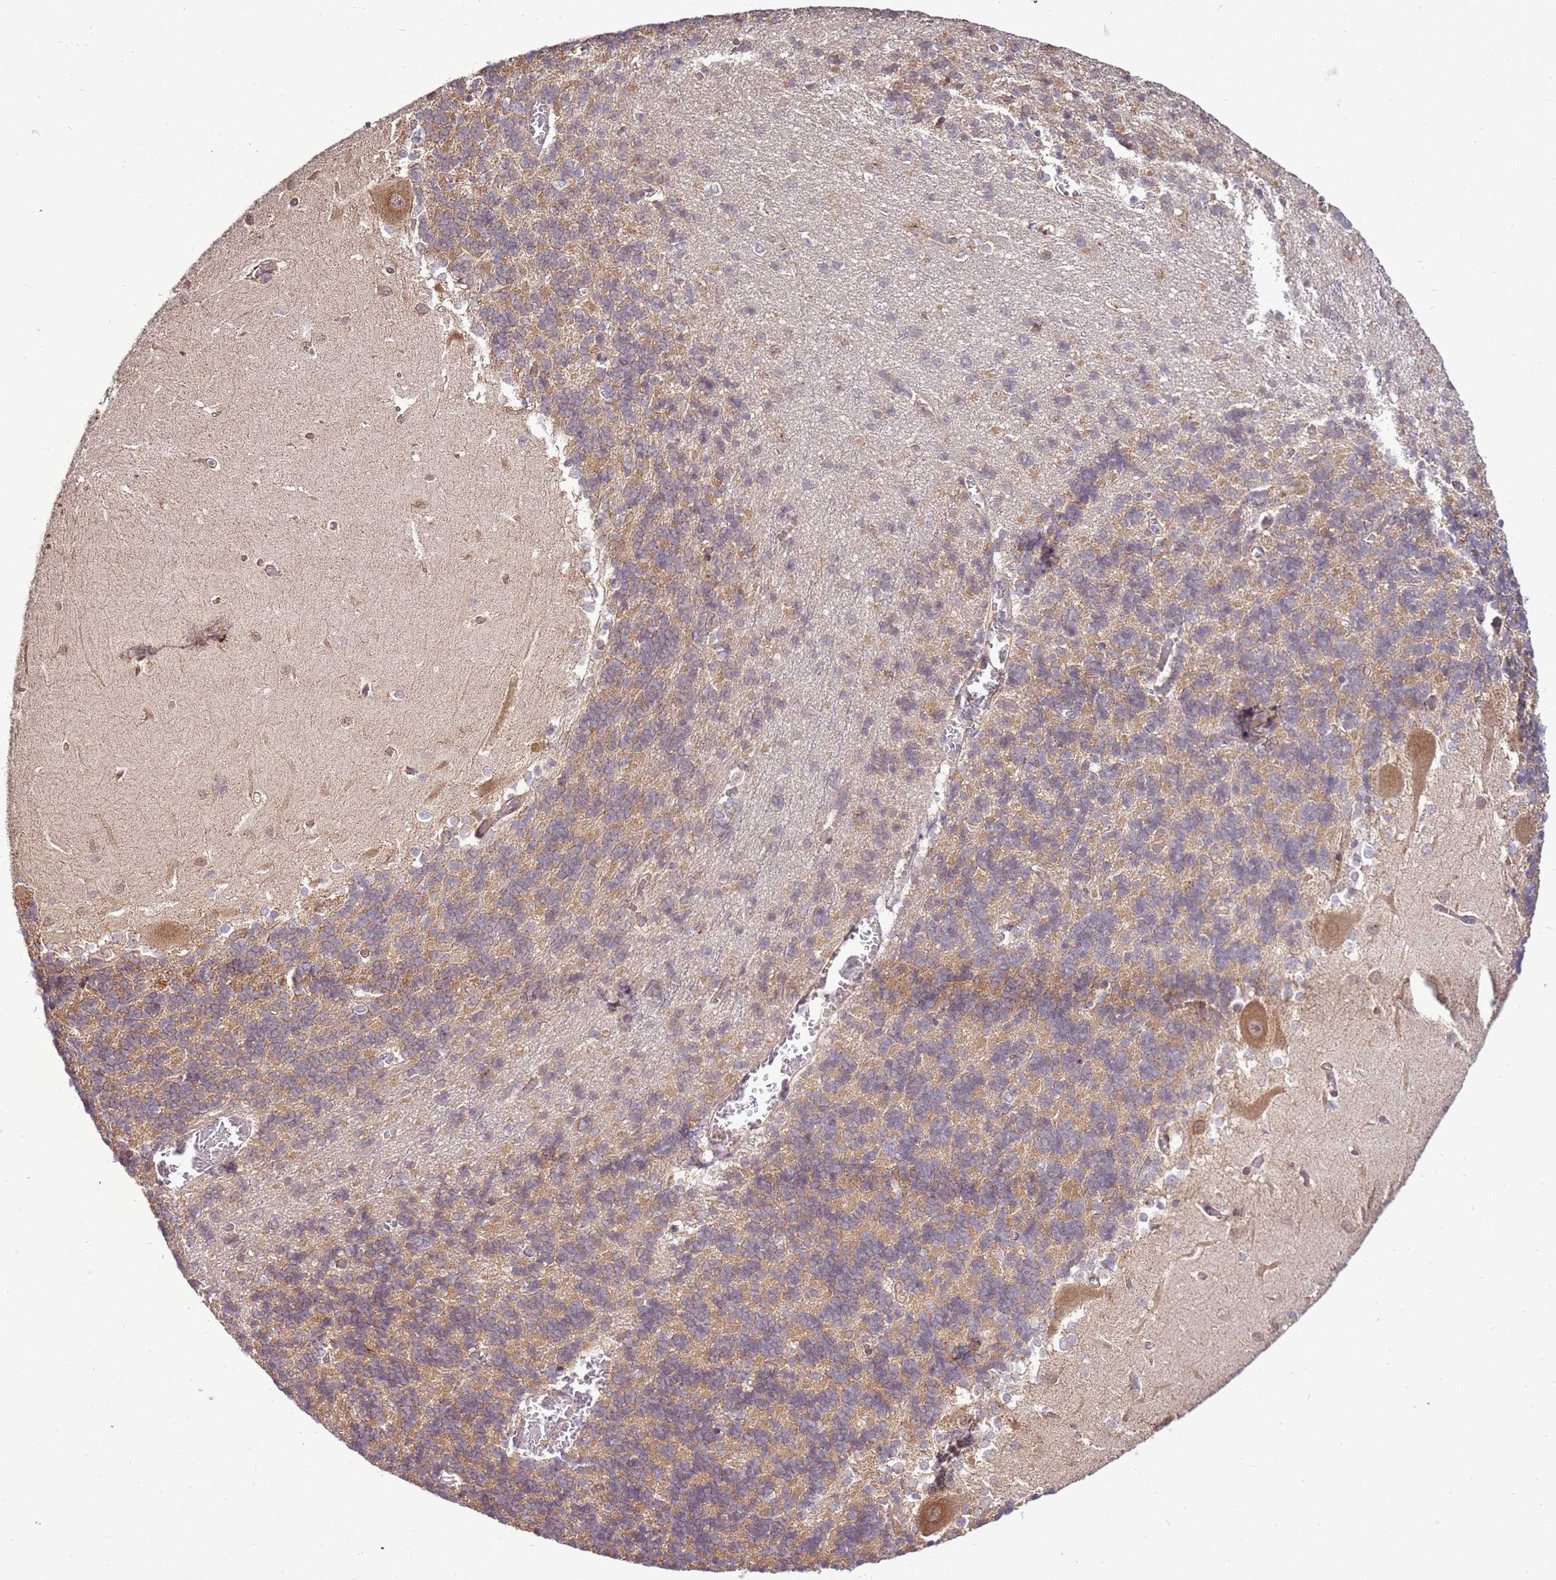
{"staining": {"intensity": "moderate", "quantity": "25%-75%", "location": "cytoplasmic/membranous"}, "tissue": "cerebellum", "cell_type": "Cells in granular layer", "image_type": "normal", "snomed": [{"axis": "morphology", "description": "Normal tissue, NOS"}, {"axis": "topography", "description": "Cerebellum"}], "caption": "Cells in granular layer display medium levels of moderate cytoplasmic/membranous staining in about 25%-75% of cells in normal human cerebellum. (Stains: DAB (3,3'-diaminobenzidine) in brown, nuclei in blue, Microscopy: brightfield microscopy at high magnification).", "gene": "SCARA3", "patient": {"sex": "male", "age": 37}}